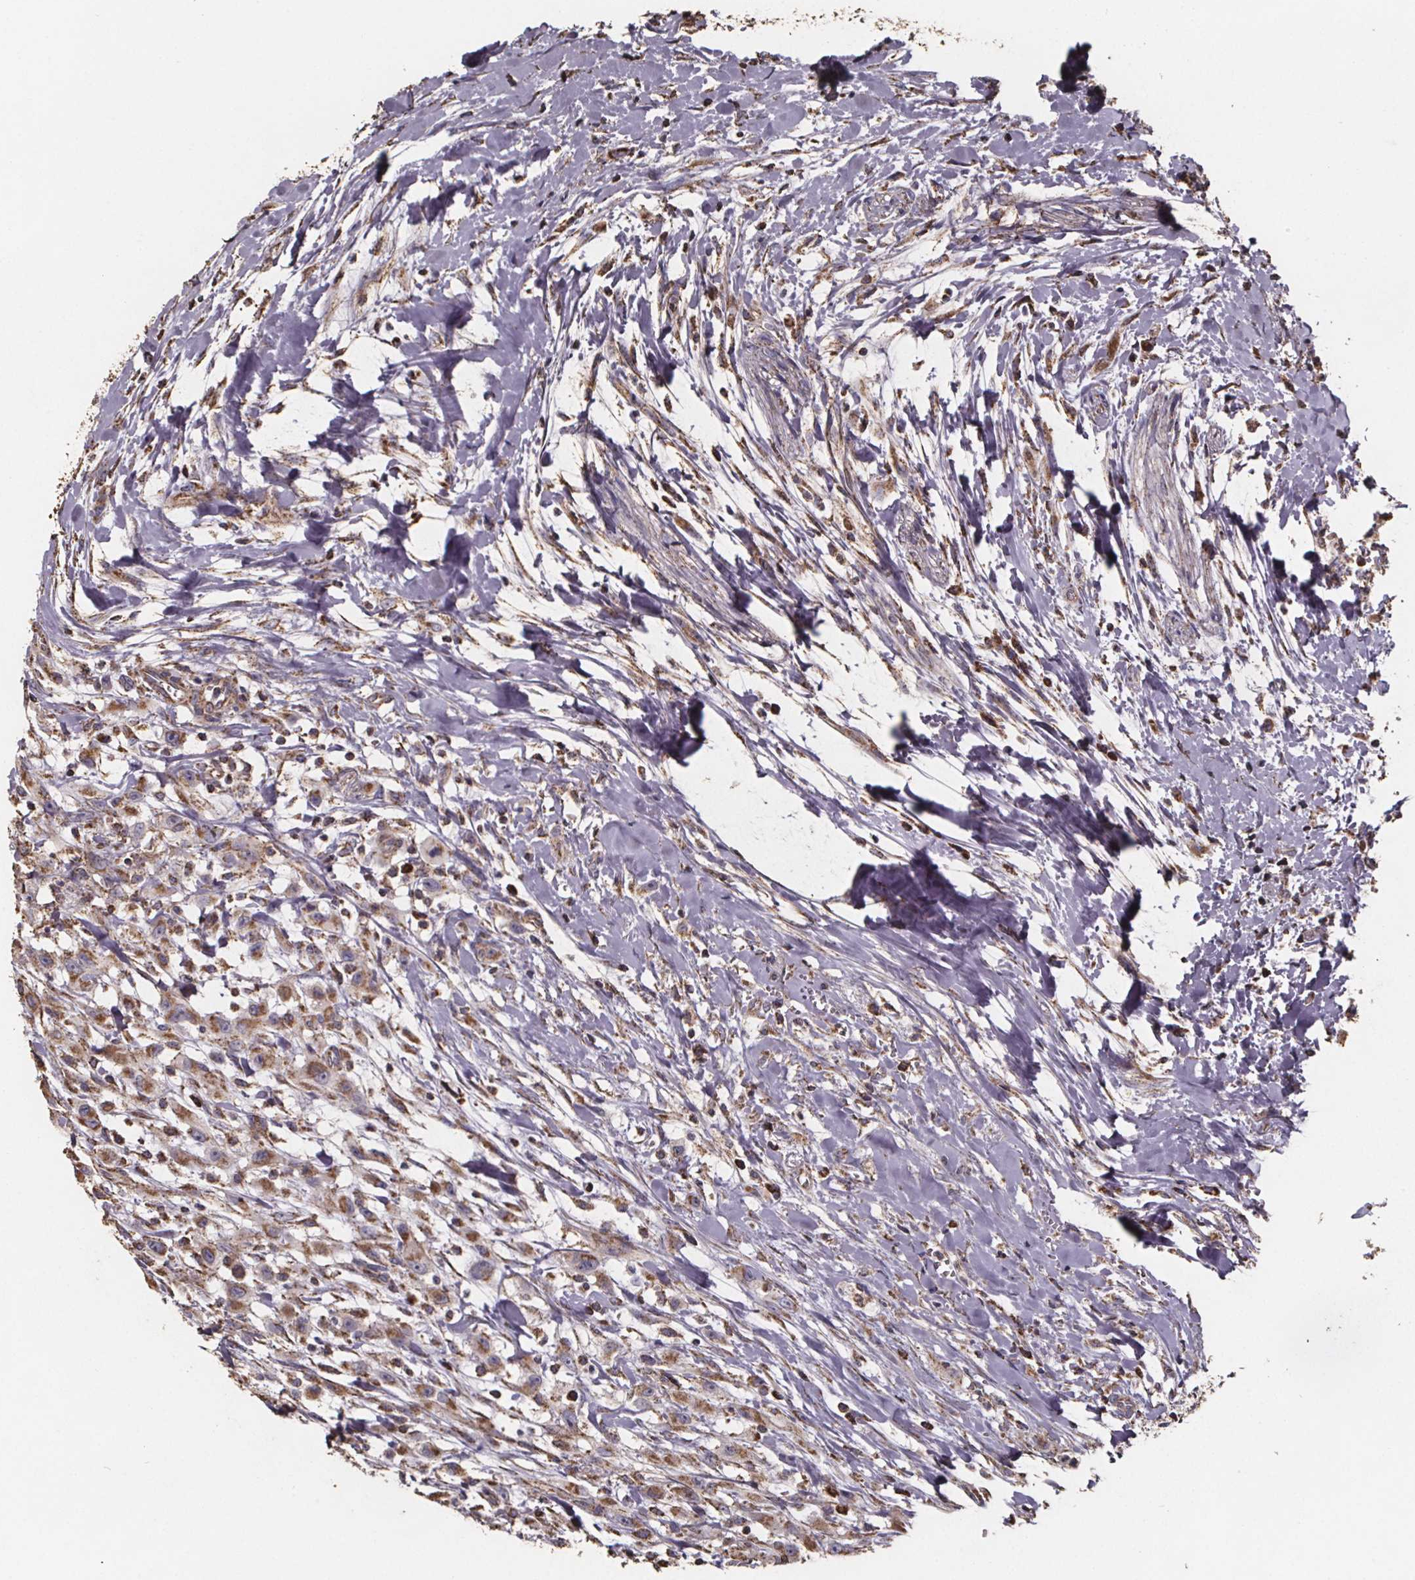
{"staining": {"intensity": "moderate", "quantity": ">75%", "location": "cytoplasmic/membranous"}, "tissue": "head and neck cancer", "cell_type": "Tumor cells", "image_type": "cancer", "snomed": [{"axis": "morphology", "description": "Squamous cell carcinoma, NOS"}, {"axis": "morphology", "description": "Squamous cell carcinoma, metastatic, NOS"}, {"axis": "topography", "description": "Oral tissue"}, {"axis": "topography", "description": "Head-Neck"}], "caption": "Moderate cytoplasmic/membranous protein positivity is present in about >75% of tumor cells in head and neck metastatic squamous cell carcinoma.", "gene": "SLC35D2", "patient": {"sex": "female", "age": 85}}